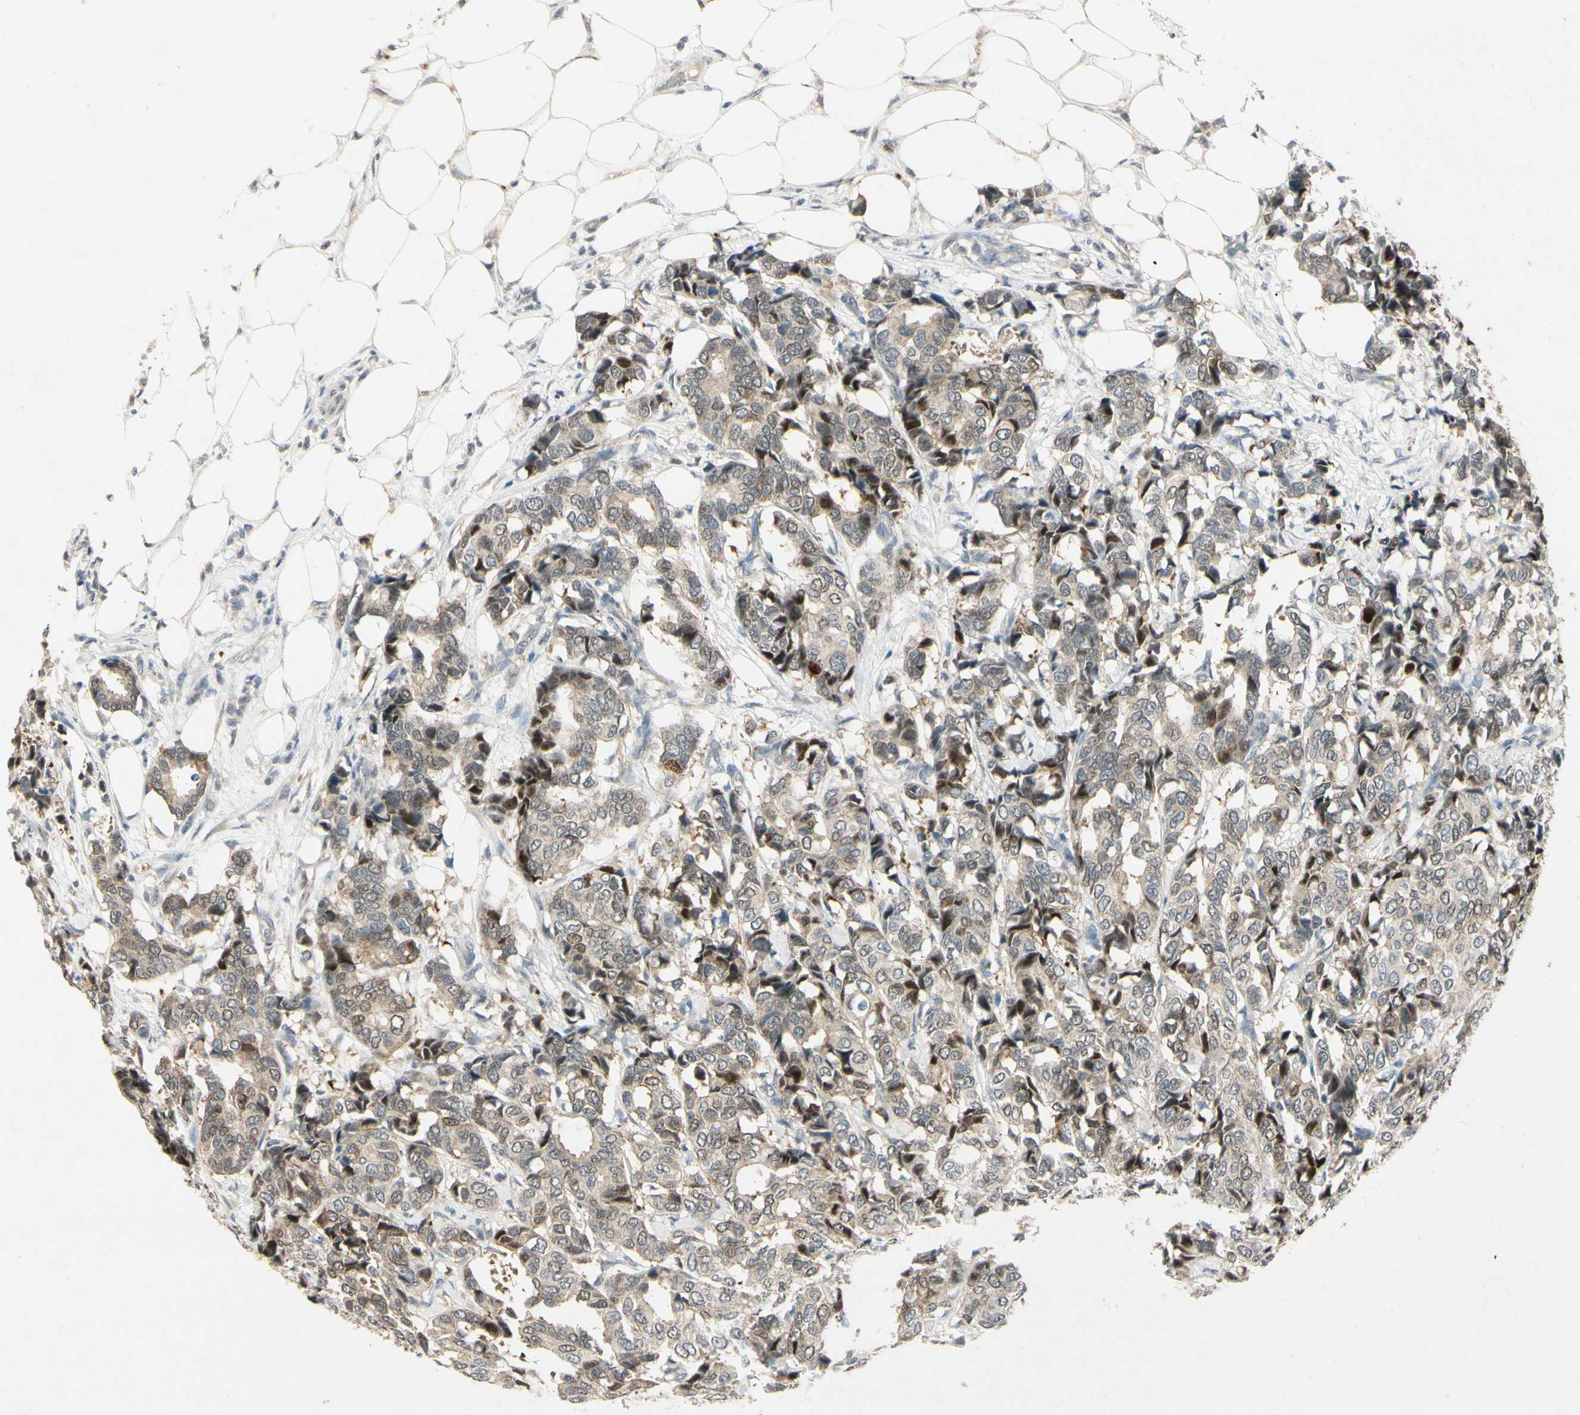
{"staining": {"intensity": "moderate", "quantity": "25%-75%", "location": "cytoplasmic/membranous,nuclear"}, "tissue": "breast cancer", "cell_type": "Tumor cells", "image_type": "cancer", "snomed": [{"axis": "morphology", "description": "Duct carcinoma"}, {"axis": "topography", "description": "Breast"}], "caption": "A photomicrograph of human breast intraductal carcinoma stained for a protein demonstrates moderate cytoplasmic/membranous and nuclear brown staining in tumor cells. (DAB (3,3'-diaminobenzidine) IHC with brightfield microscopy, high magnification).", "gene": "HSPA1B", "patient": {"sex": "female", "age": 87}}